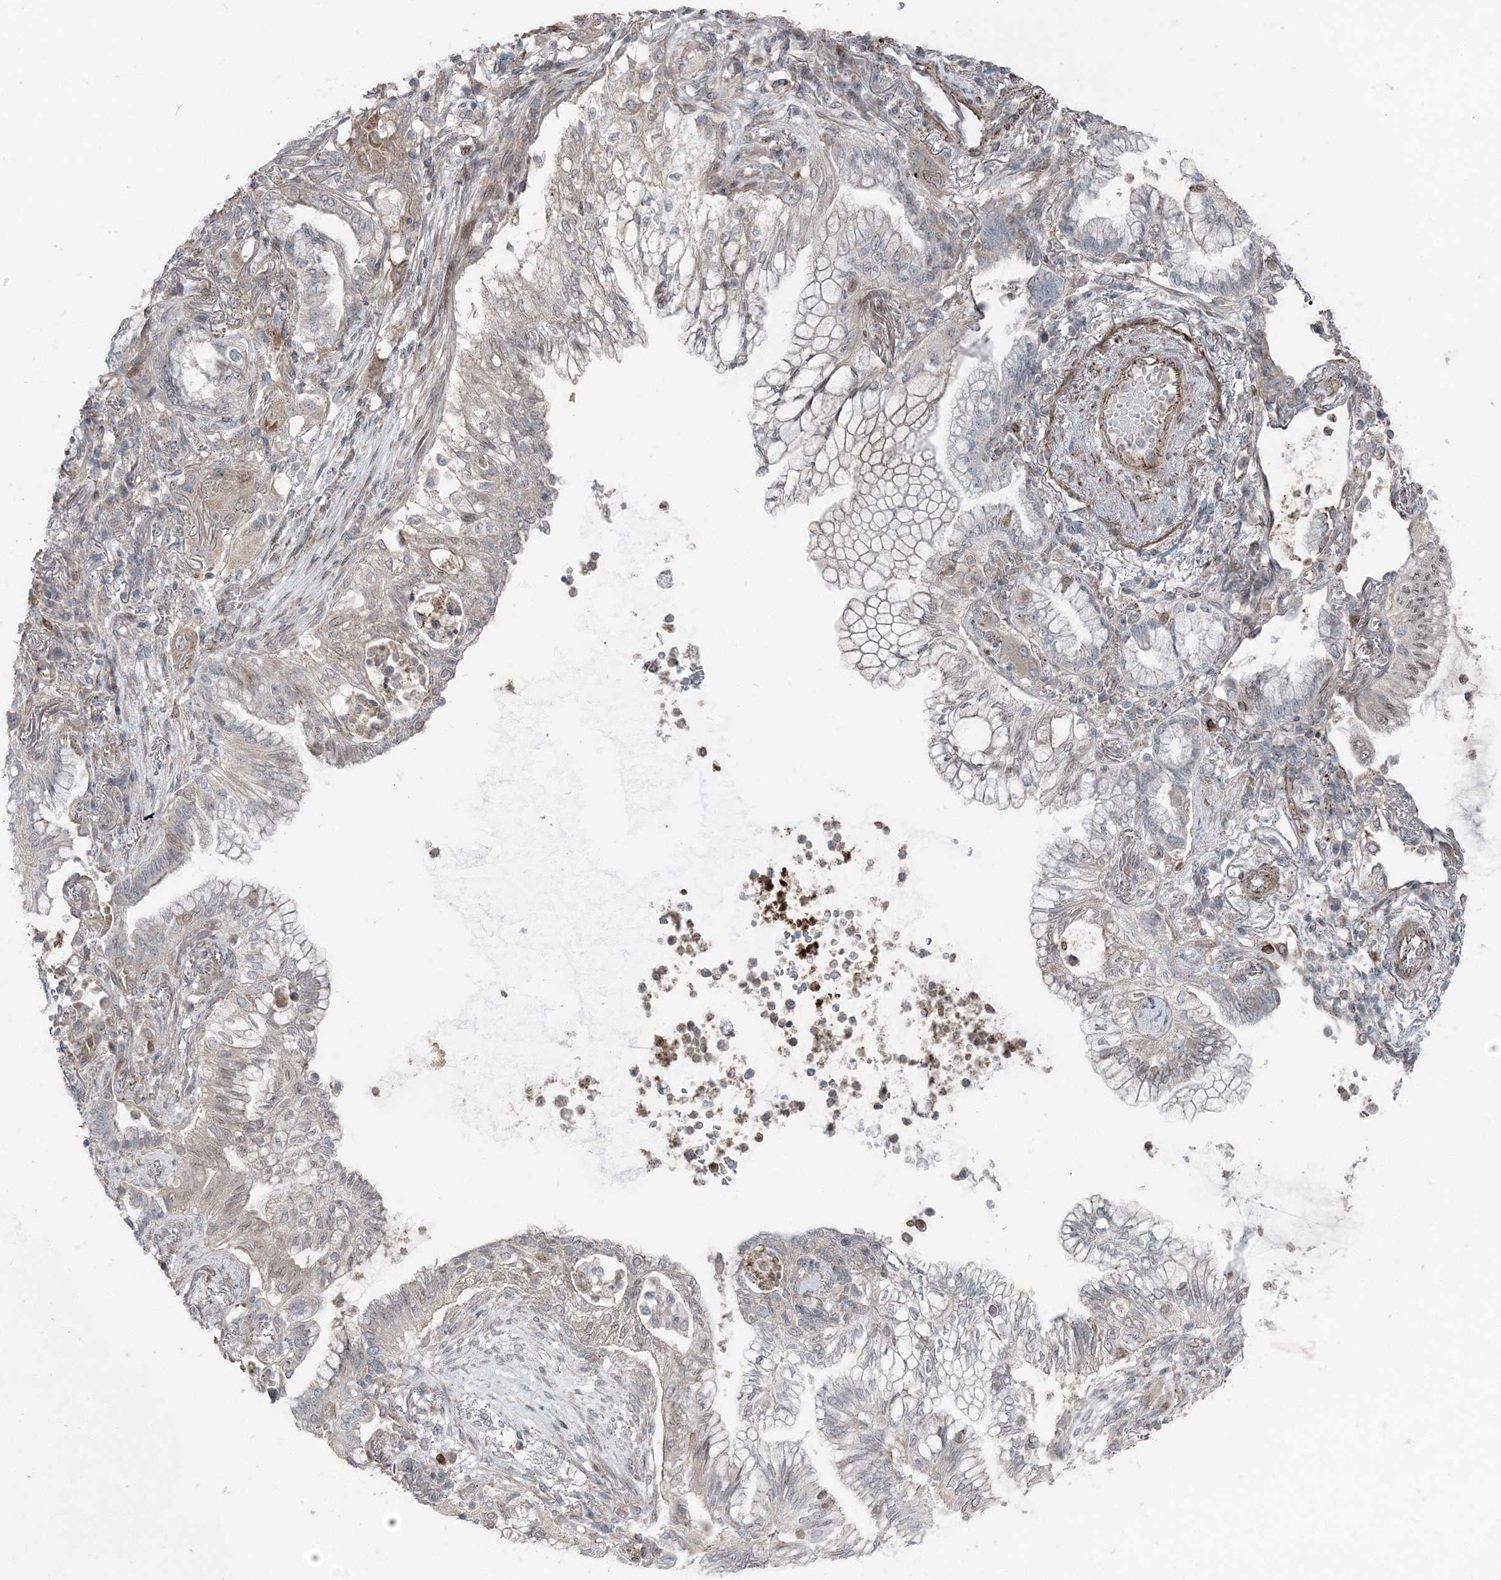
{"staining": {"intensity": "negative", "quantity": "none", "location": "none"}, "tissue": "lung cancer", "cell_type": "Tumor cells", "image_type": "cancer", "snomed": [{"axis": "morphology", "description": "Adenocarcinoma, NOS"}, {"axis": "topography", "description": "Lung"}], "caption": "Immunohistochemistry of human lung cancer (adenocarcinoma) displays no positivity in tumor cells.", "gene": "FBXL17", "patient": {"sex": "female", "age": 70}}